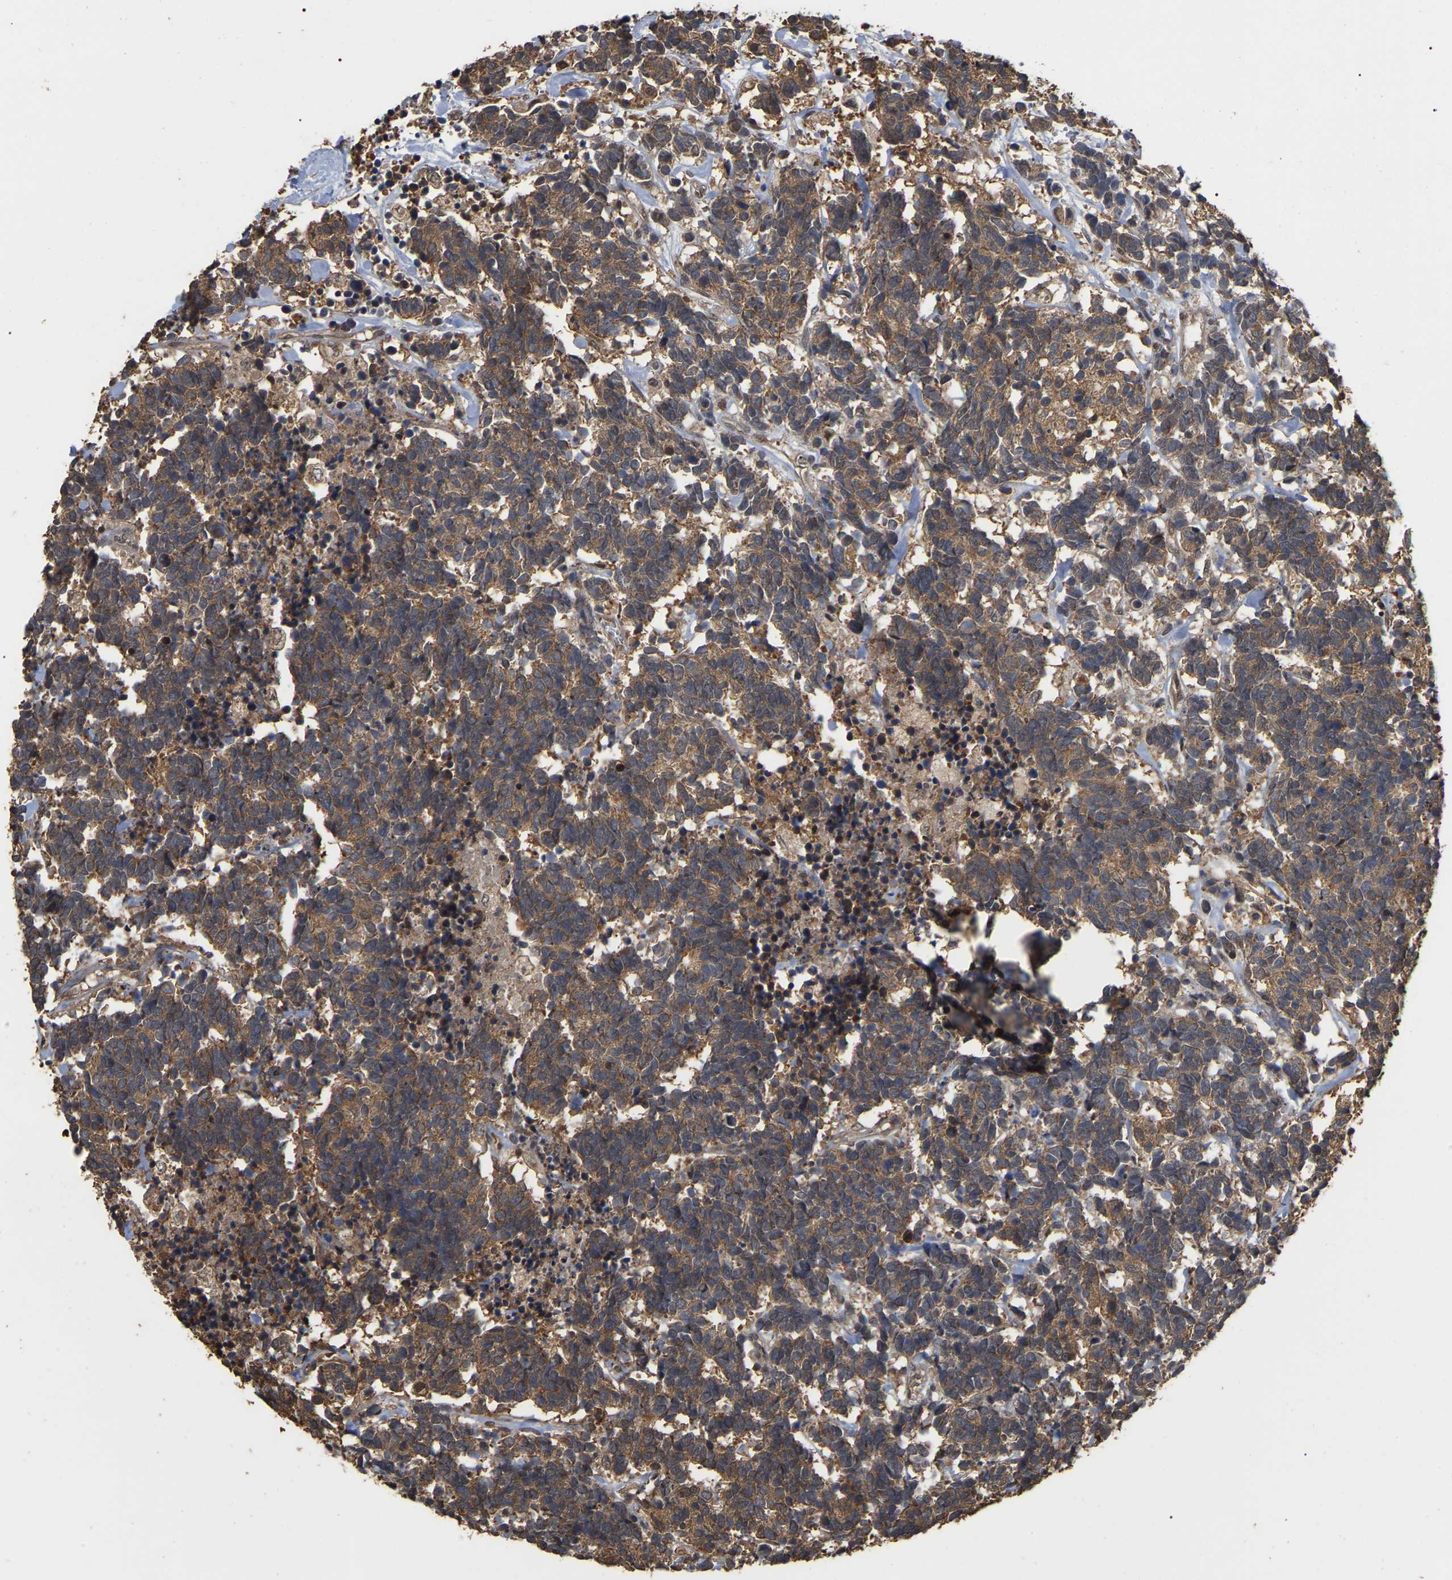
{"staining": {"intensity": "moderate", "quantity": ">75%", "location": "cytoplasmic/membranous"}, "tissue": "carcinoid", "cell_type": "Tumor cells", "image_type": "cancer", "snomed": [{"axis": "morphology", "description": "Carcinoma, NOS"}, {"axis": "morphology", "description": "Carcinoid, malignant, NOS"}, {"axis": "topography", "description": "Urinary bladder"}], "caption": "Carcinoid stained with DAB (3,3'-diaminobenzidine) IHC shows medium levels of moderate cytoplasmic/membranous staining in approximately >75% of tumor cells.", "gene": "FAM219A", "patient": {"sex": "male", "age": 57}}